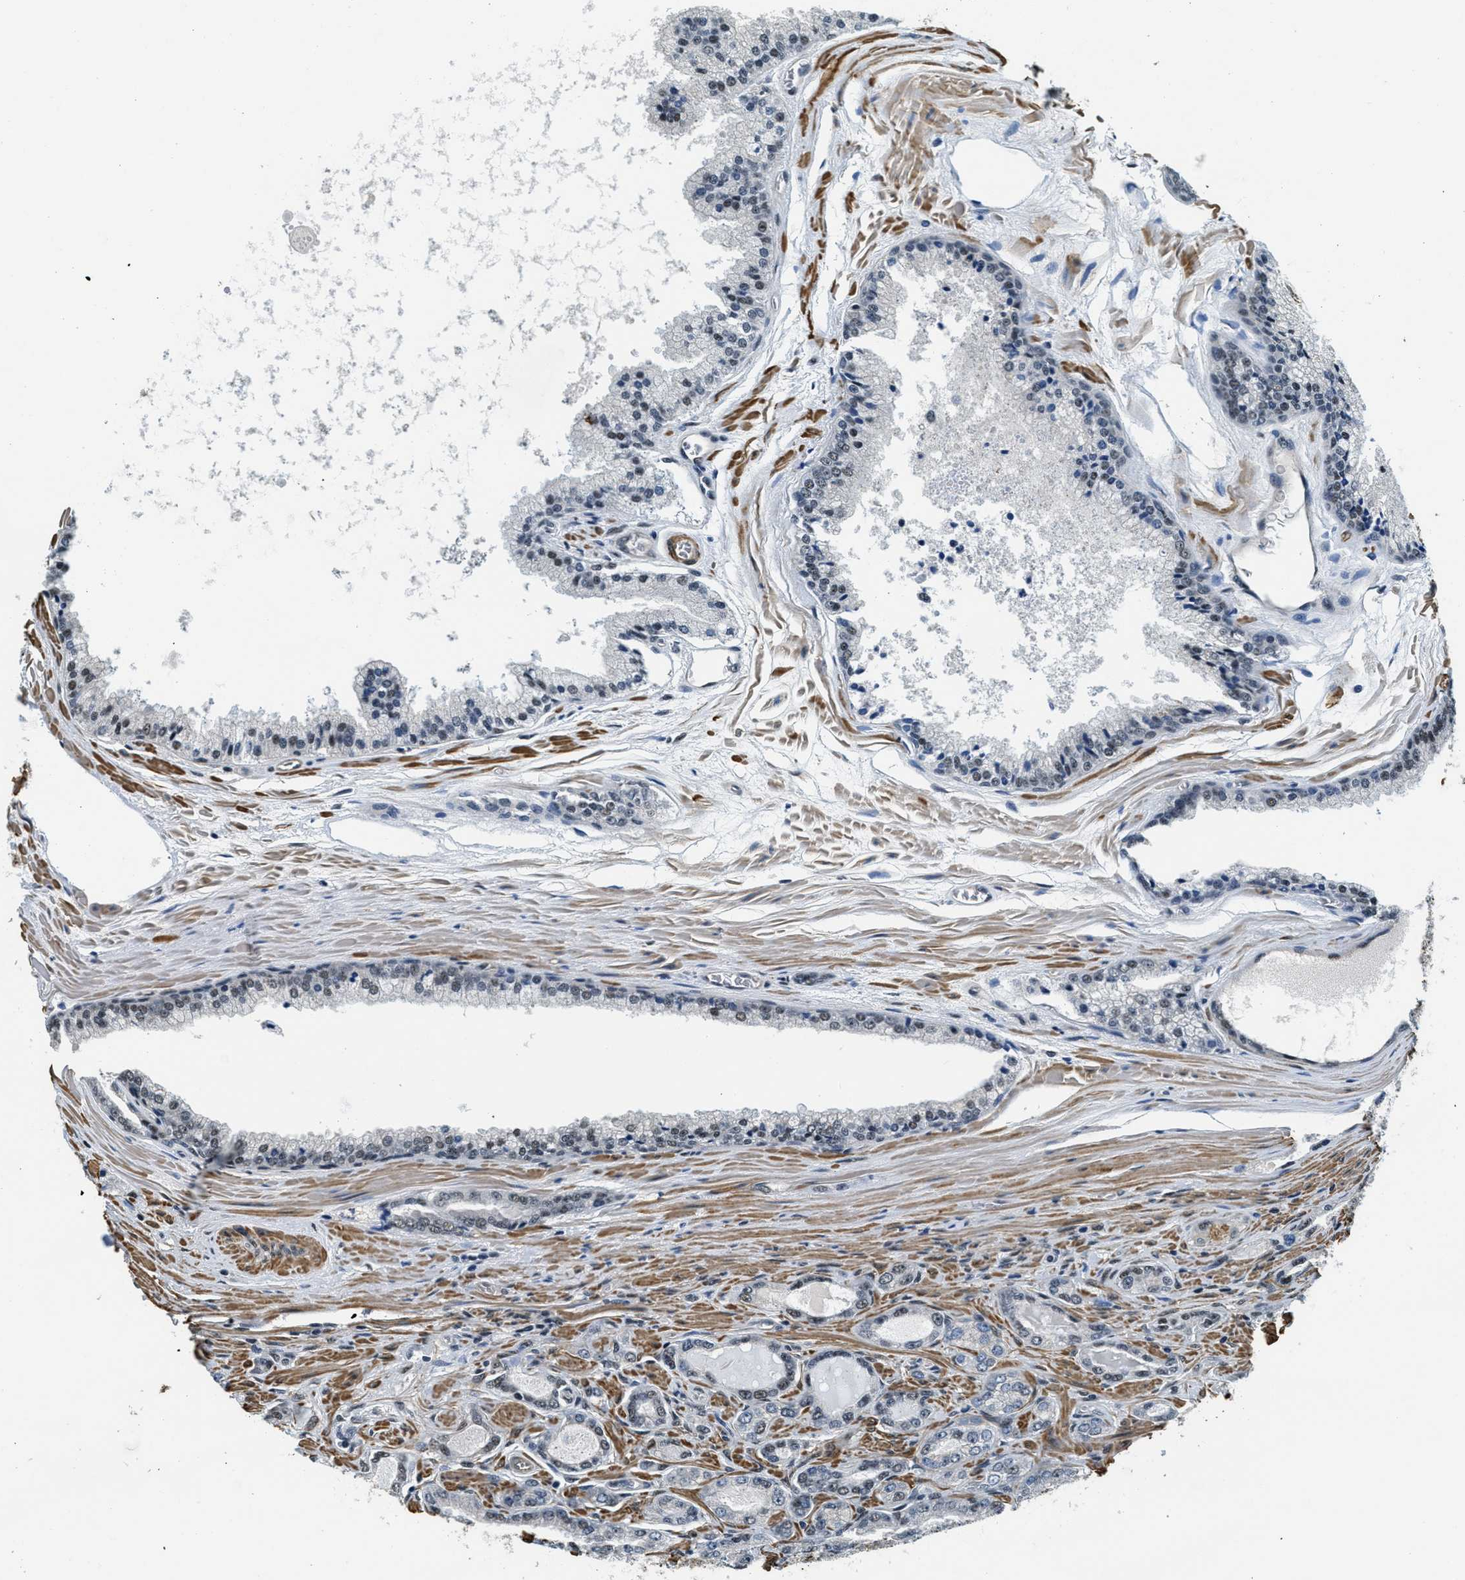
{"staining": {"intensity": "weak", "quantity": "<25%", "location": "nuclear"}, "tissue": "prostate cancer", "cell_type": "Tumor cells", "image_type": "cancer", "snomed": [{"axis": "morphology", "description": "Adenocarcinoma, High grade"}, {"axis": "topography", "description": "Prostate"}], "caption": "Immunohistochemistry (IHC) histopathology image of prostate cancer (adenocarcinoma (high-grade)) stained for a protein (brown), which displays no positivity in tumor cells.", "gene": "CFAP36", "patient": {"sex": "male", "age": 65}}